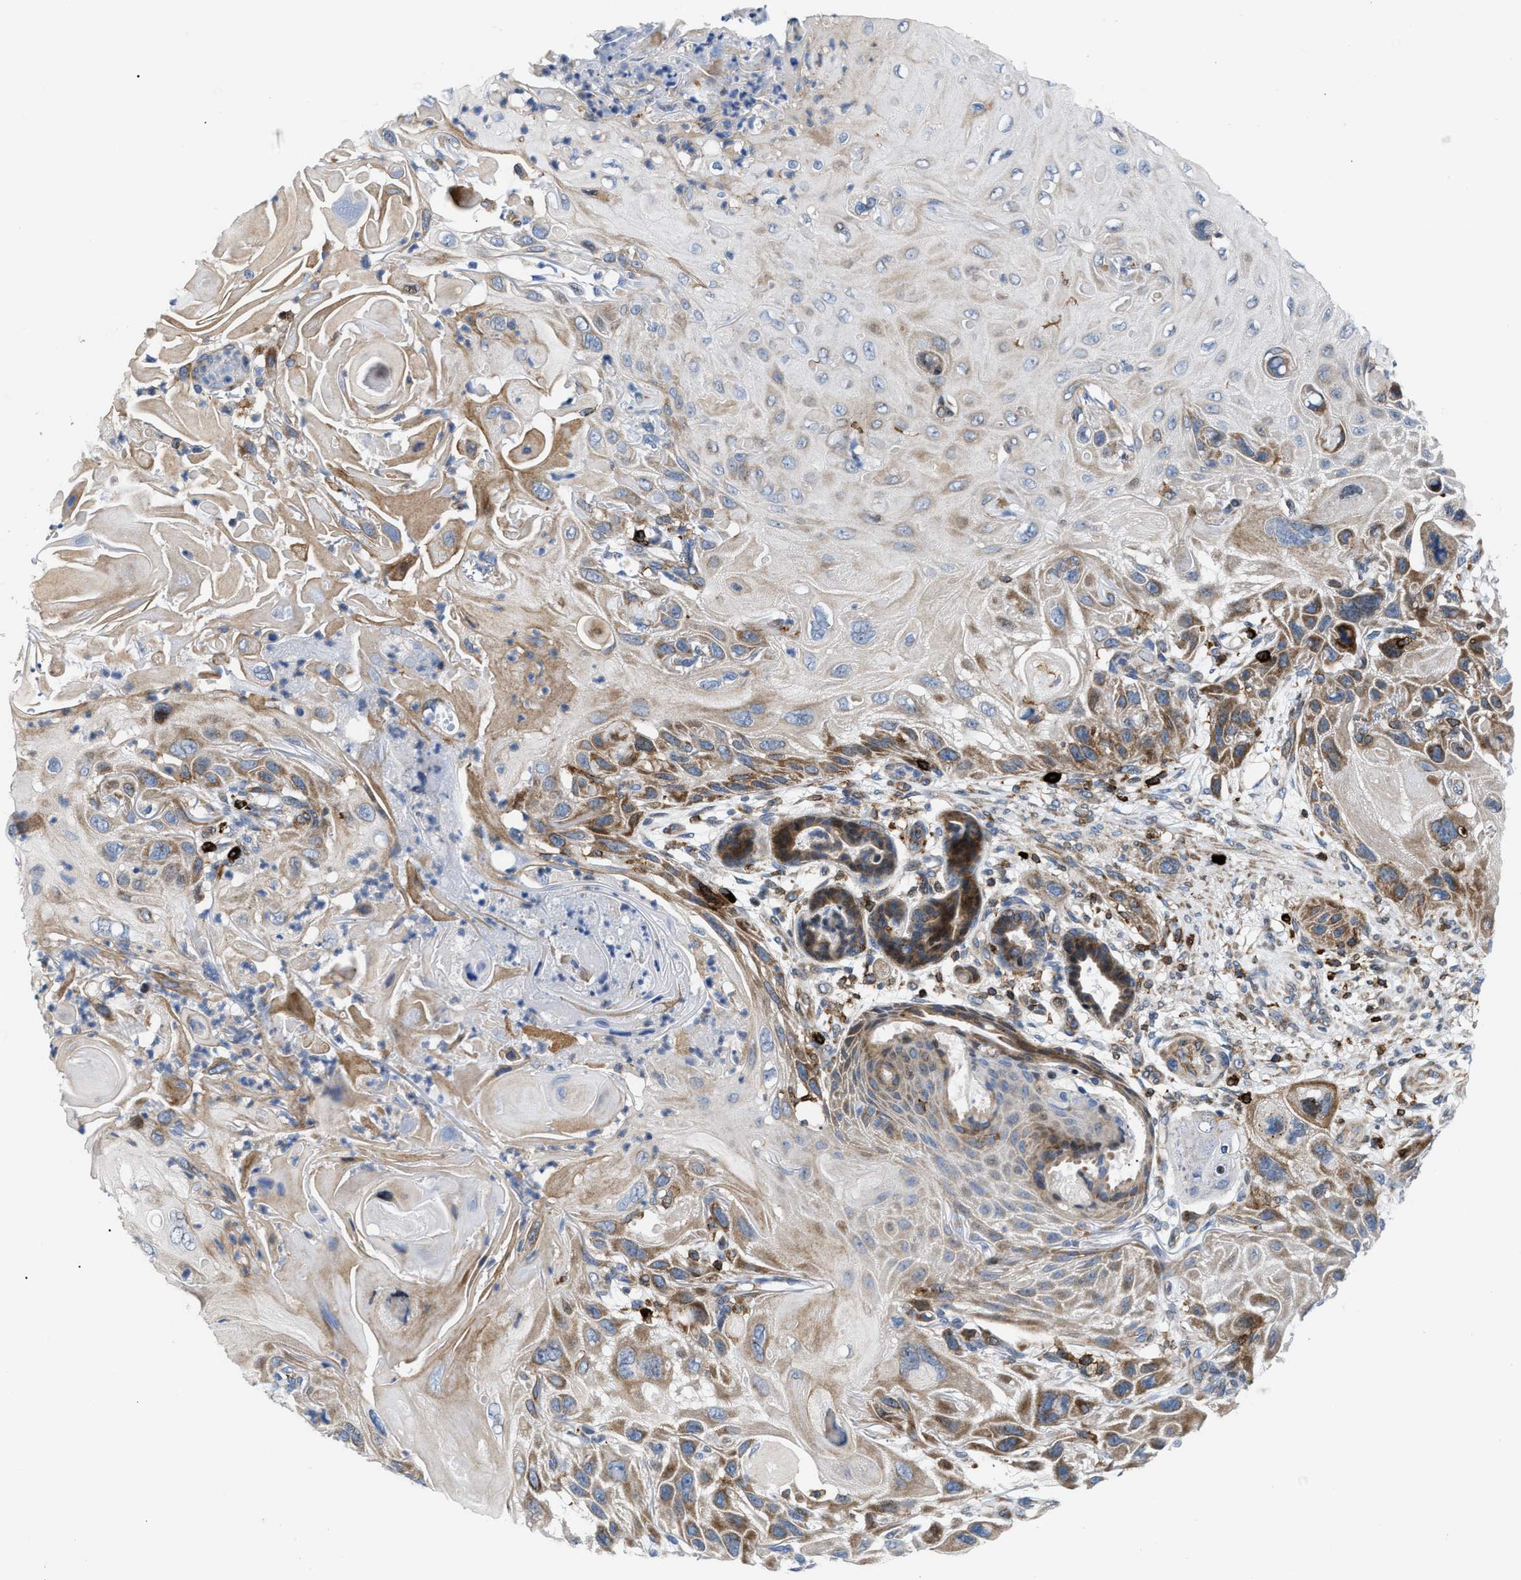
{"staining": {"intensity": "moderate", "quantity": "<25%", "location": "cytoplasmic/membranous"}, "tissue": "skin cancer", "cell_type": "Tumor cells", "image_type": "cancer", "snomed": [{"axis": "morphology", "description": "Squamous cell carcinoma, NOS"}, {"axis": "topography", "description": "Skin"}], "caption": "Skin squamous cell carcinoma stained with a protein marker shows moderate staining in tumor cells.", "gene": "ATP9A", "patient": {"sex": "female", "age": 77}}